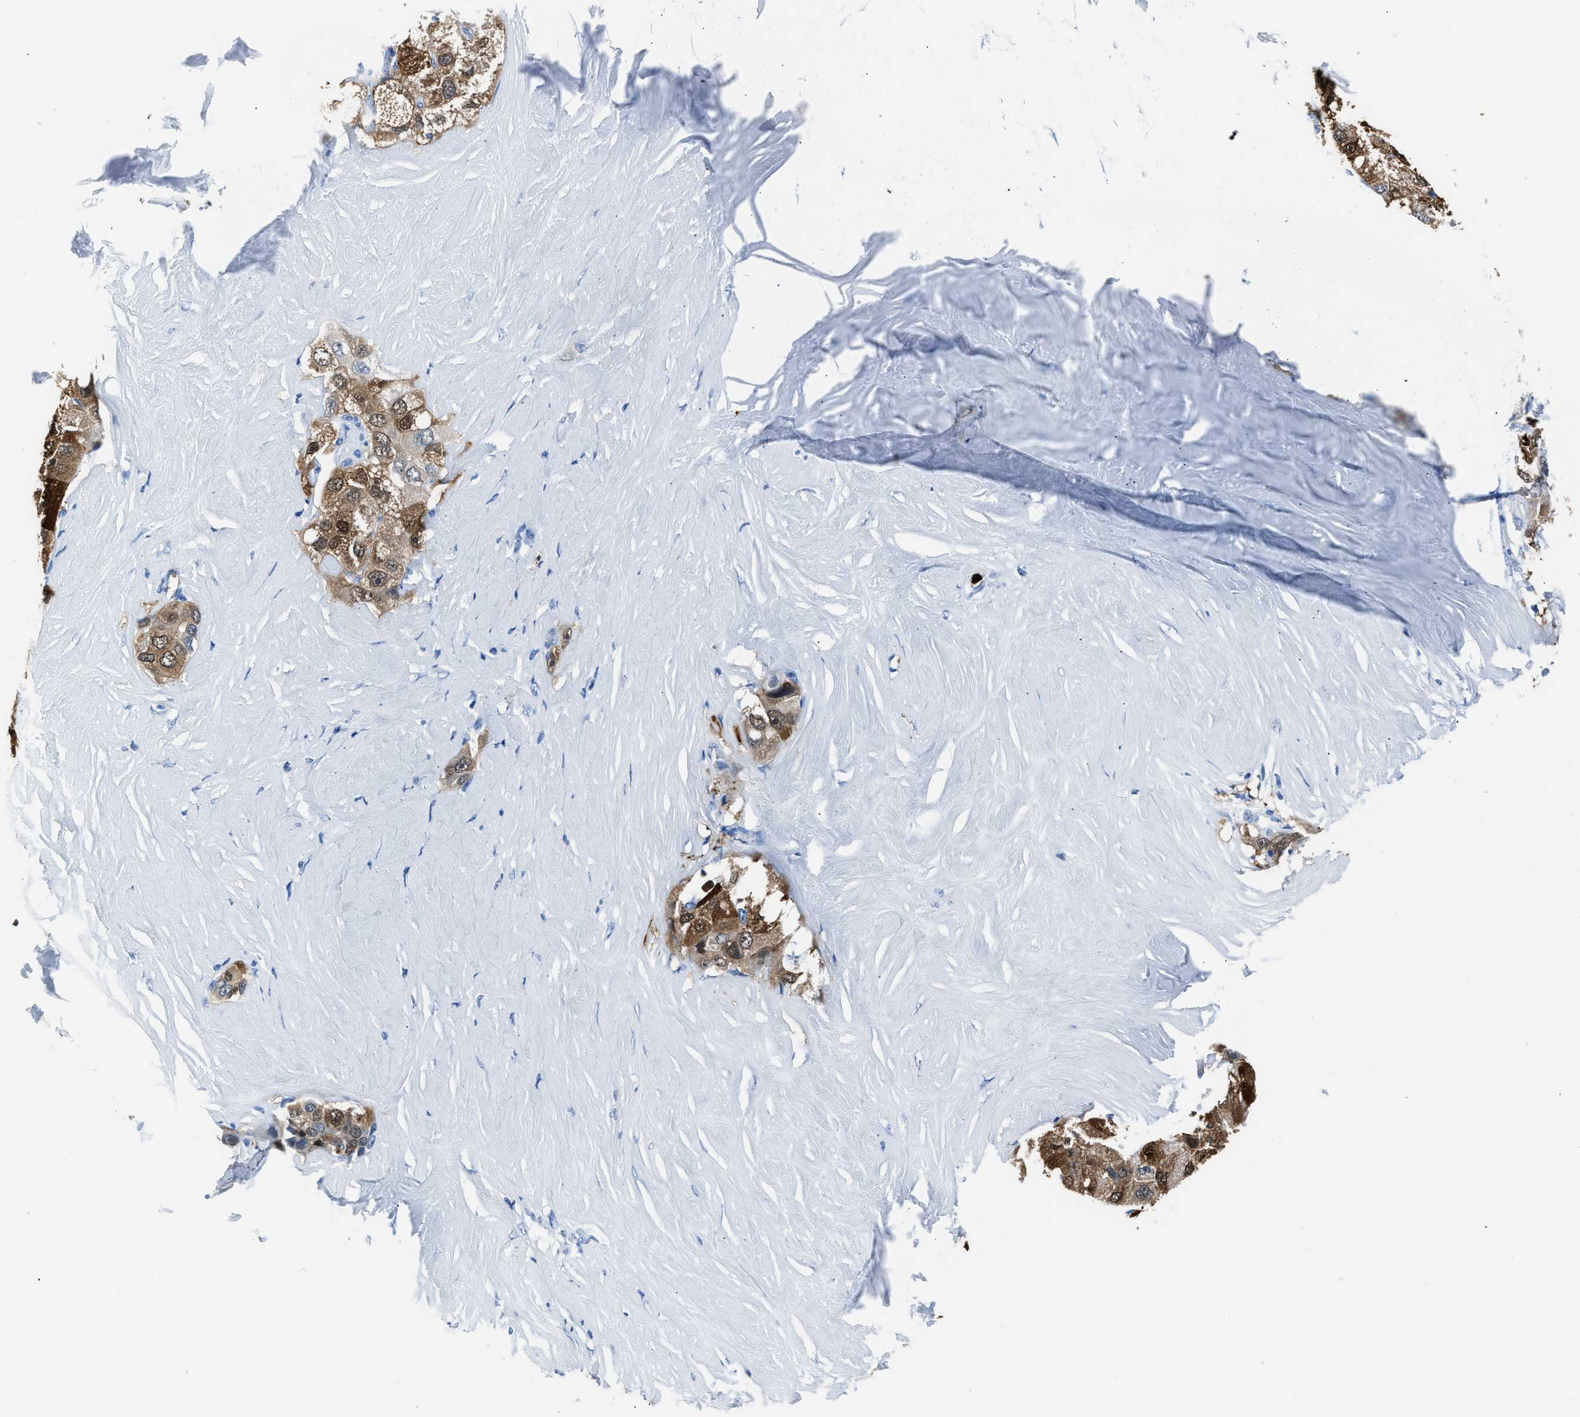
{"staining": {"intensity": "moderate", "quantity": ">75%", "location": "cytoplasmic/membranous,nuclear"}, "tissue": "liver cancer", "cell_type": "Tumor cells", "image_type": "cancer", "snomed": [{"axis": "morphology", "description": "Carcinoma, Hepatocellular, NOS"}, {"axis": "topography", "description": "Liver"}], "caption": "Hepatocellular carcinoma (liver) stained for a protein reveals moderate cytoplasmic/membranous and nuclear positivity in tumor cells.", "gene": "S100P", "patient": {"sex": "male", "age": 80}}